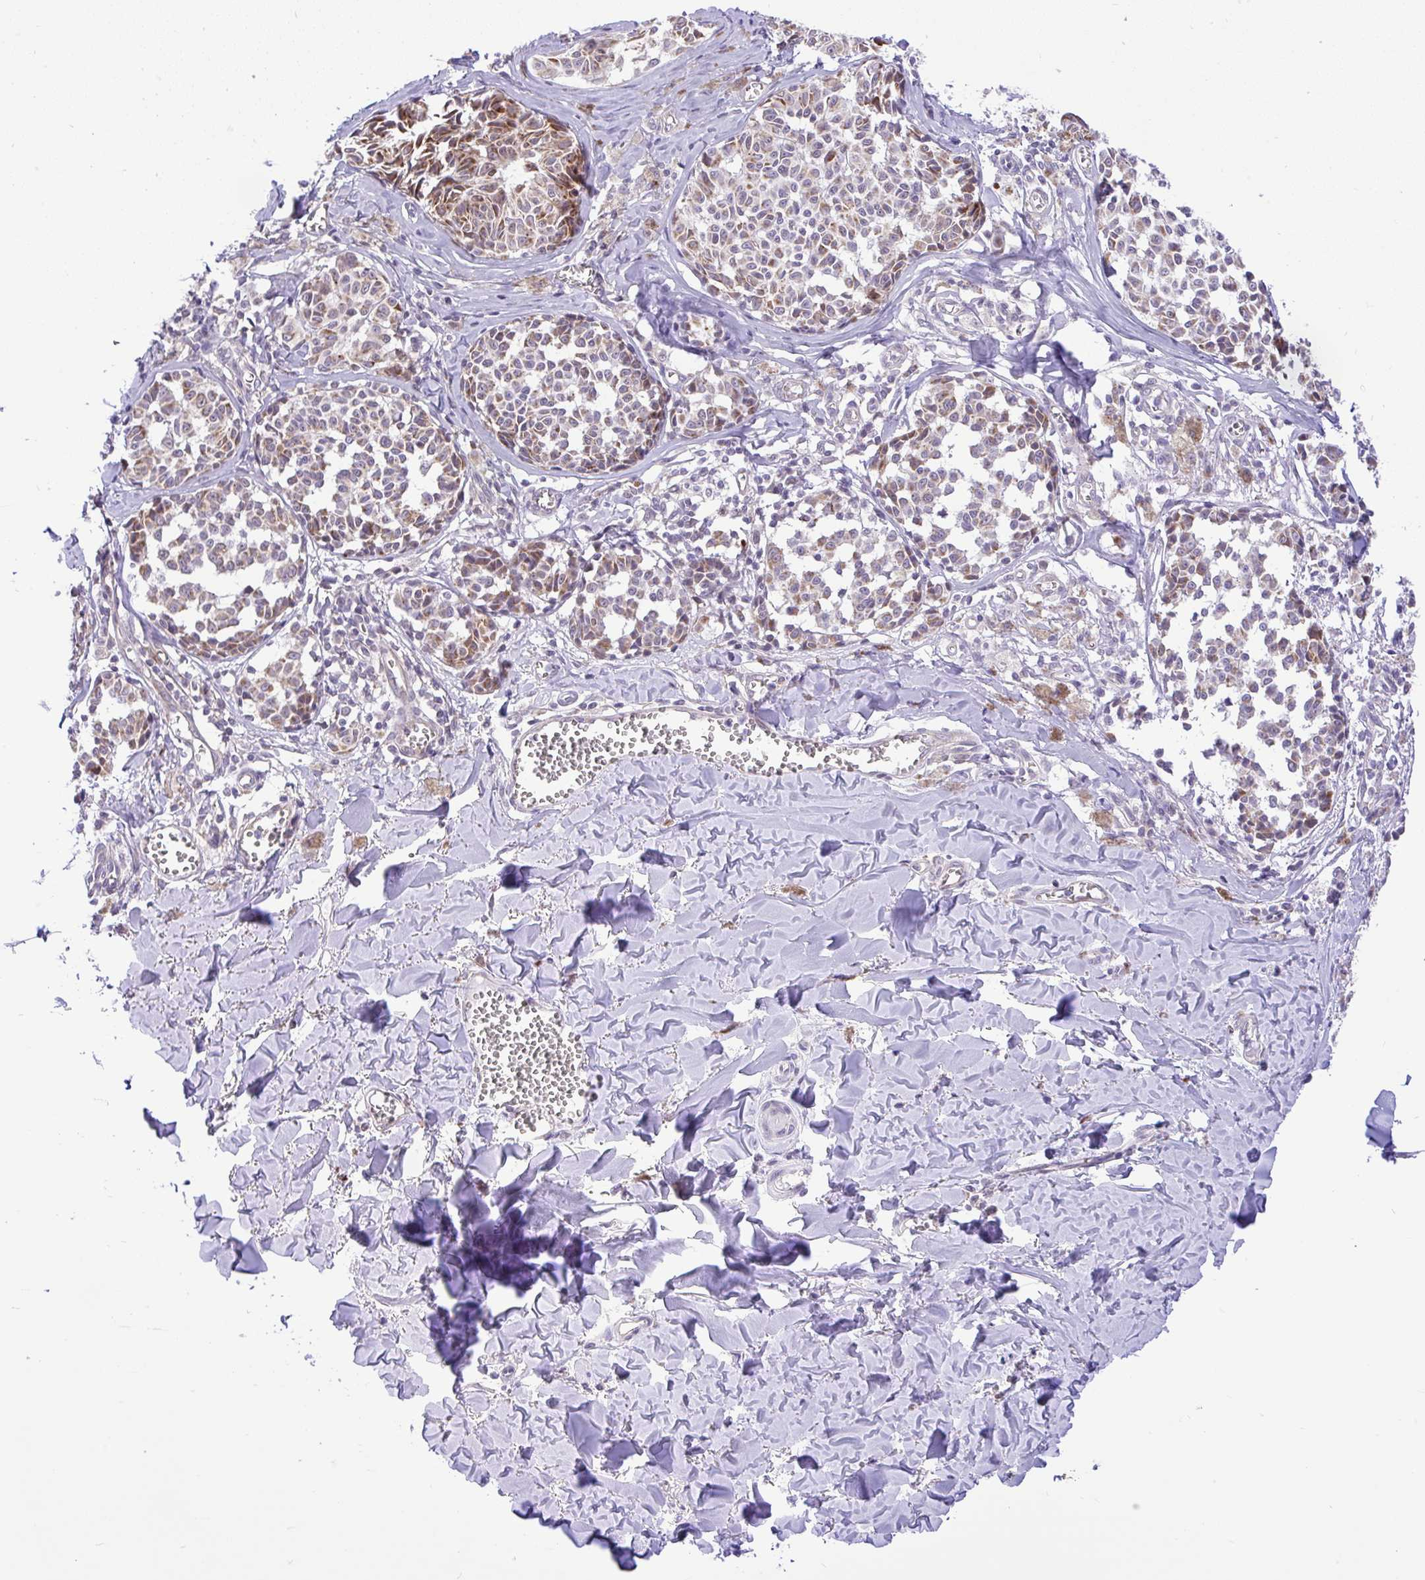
{"staining": {"intensity": "strong", "quantity": "<25%", "location": "cytoplasmic/membranous"}, "tissue": "melanoma", "cell_type": "Tumor cells", "image_type": "cancer", "snomed": [{"axis": "morphology", "description": "Malignant melanoma, NOS"}, {"axis": "topography", "description": "Skin"}], "caption": "A micrograph of human melanoma stained for a protein displays strong cytoplasmic/membranous brown staining in tumor cells. Using DAB (brown) and hematoxylin (blue) stains, captured at high magnification using brightfield microscopy.", "gene": "PYCR2", "patient": {"sex": "female", "age": 43}}